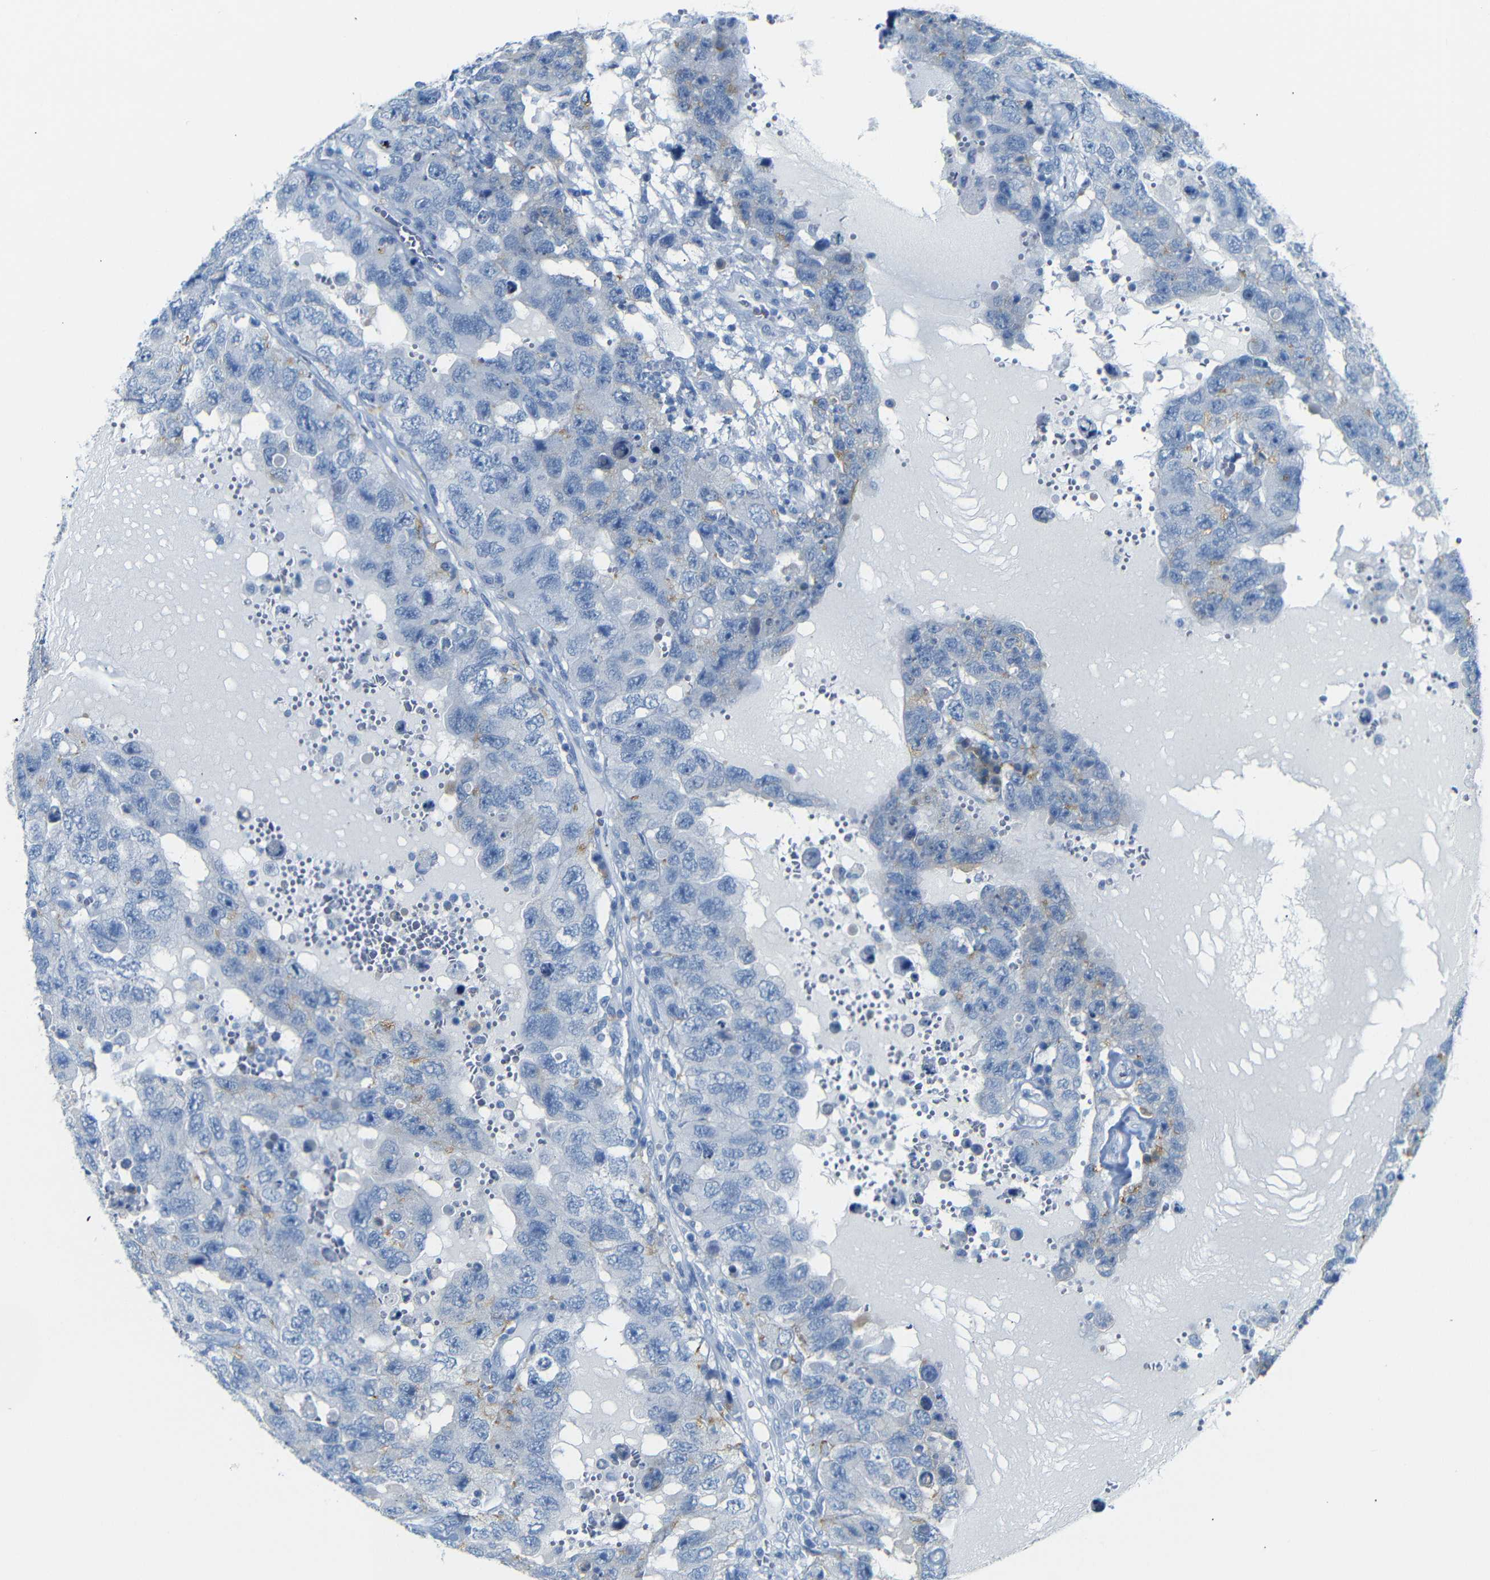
{"staining": {"intensity": "negative", "quantity": "none", "location": "none"}, "tissue": "testis cancer", "cell_type": "Tumor cells", "image_type": "cancer", "snomed": [{"axis": "morphology", "description": "Carcinoma, Embryonal, NOS"}, {"axis": "topography", "description": "Testis"}], "caption": "Tumor cells show no significant protein expression in testis cancer (embryonal carcinoma).", "gene": "FCRL1", "patient": {"sex": "male", "age": 26}}